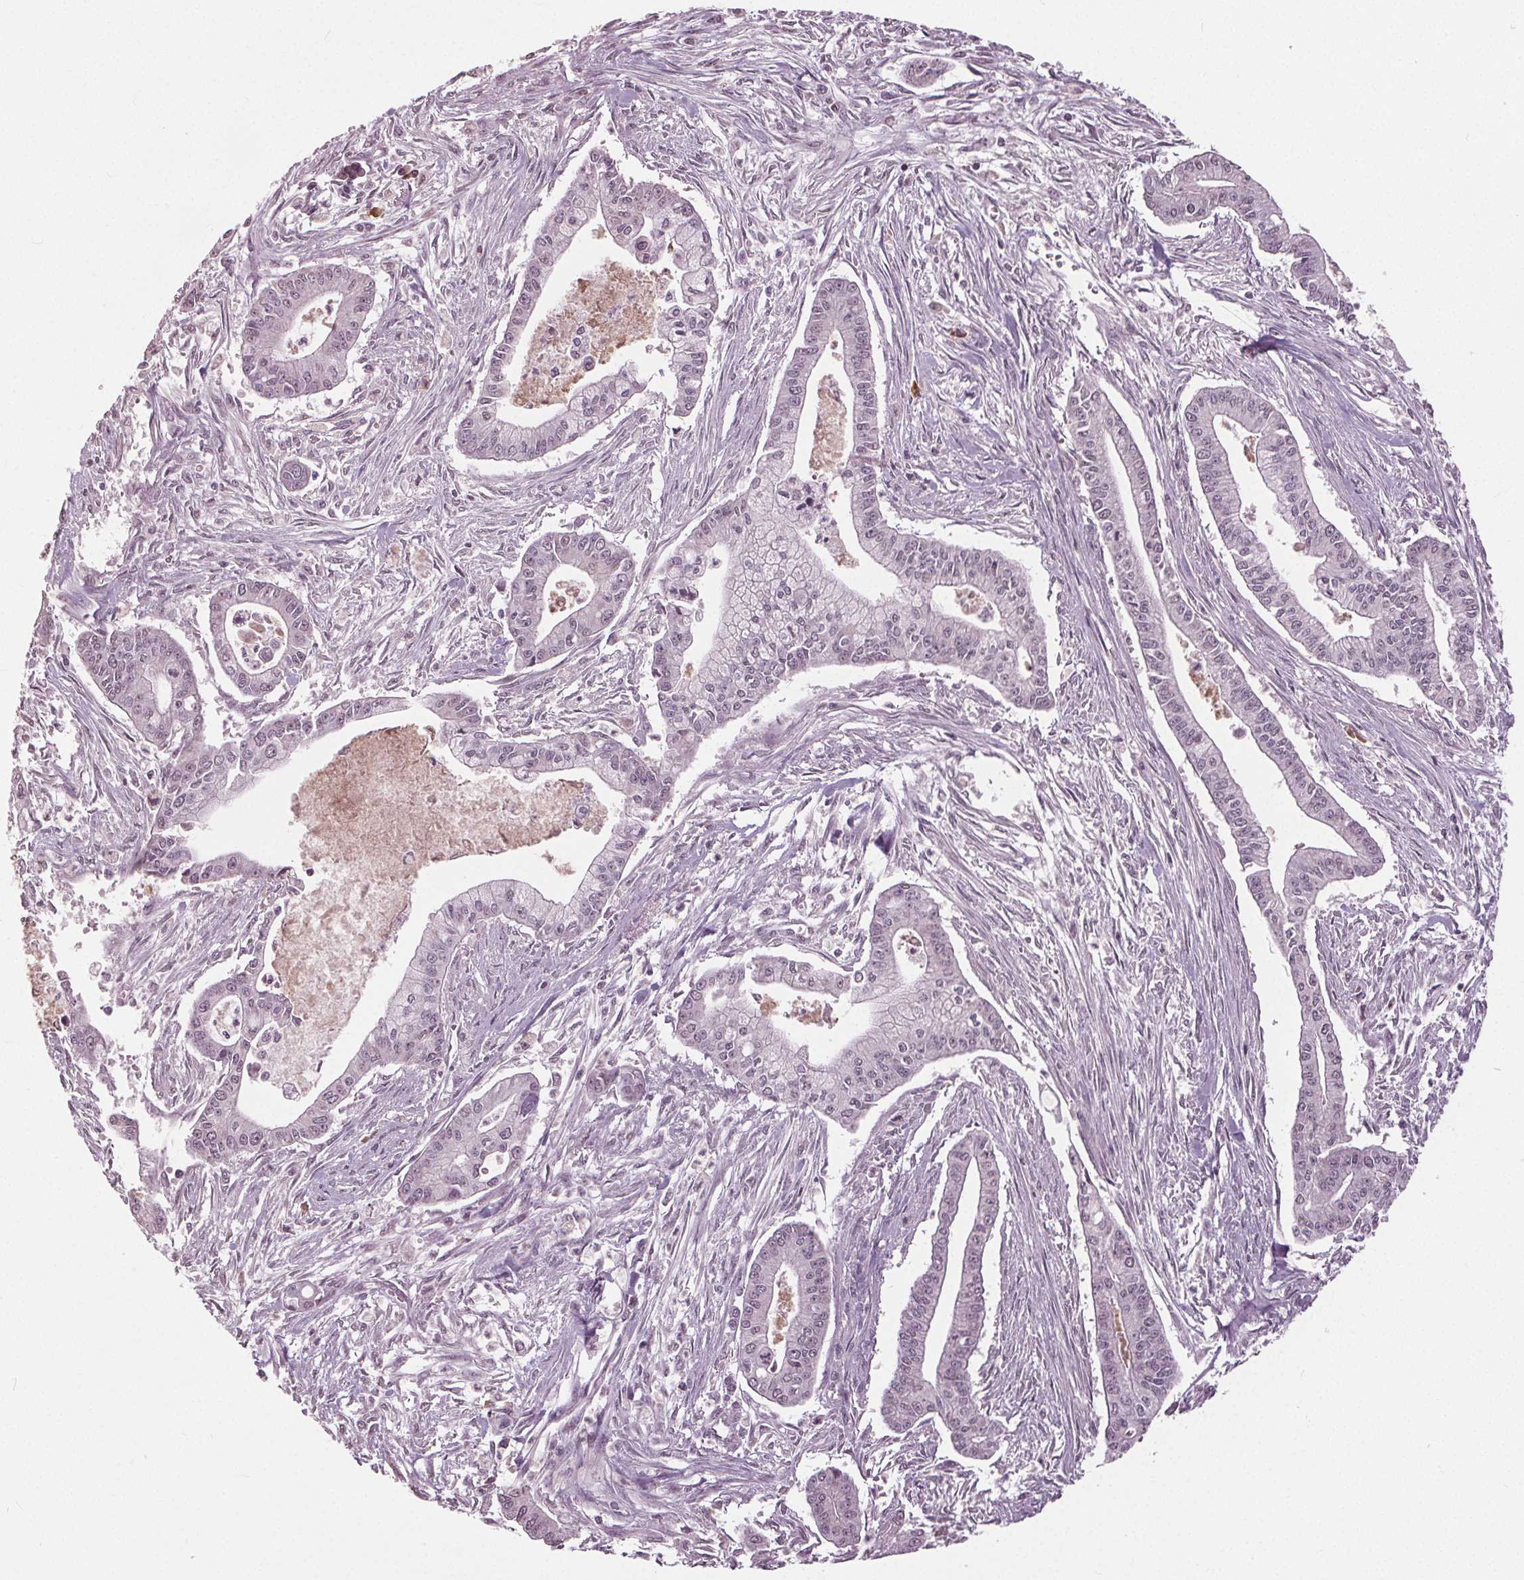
{"staining": {"intensity": "negative", "quantity": "none", "location": "none"}, "tissue": "pancreatic cancer", "cell_type": "Tumor cells", "image_type": "cancer", "snomed": [{"axis": "morphology", "description": "Adenocarcinoma, NOS"}, {"axis": "topography", "description": "Pancreas"}], "caption": "Tumor cells are negative for brown protein staining in pancreatic adenocarcinoma.", "gene": "CXCL16", "patient": {"sex": "female", "age": 65}}